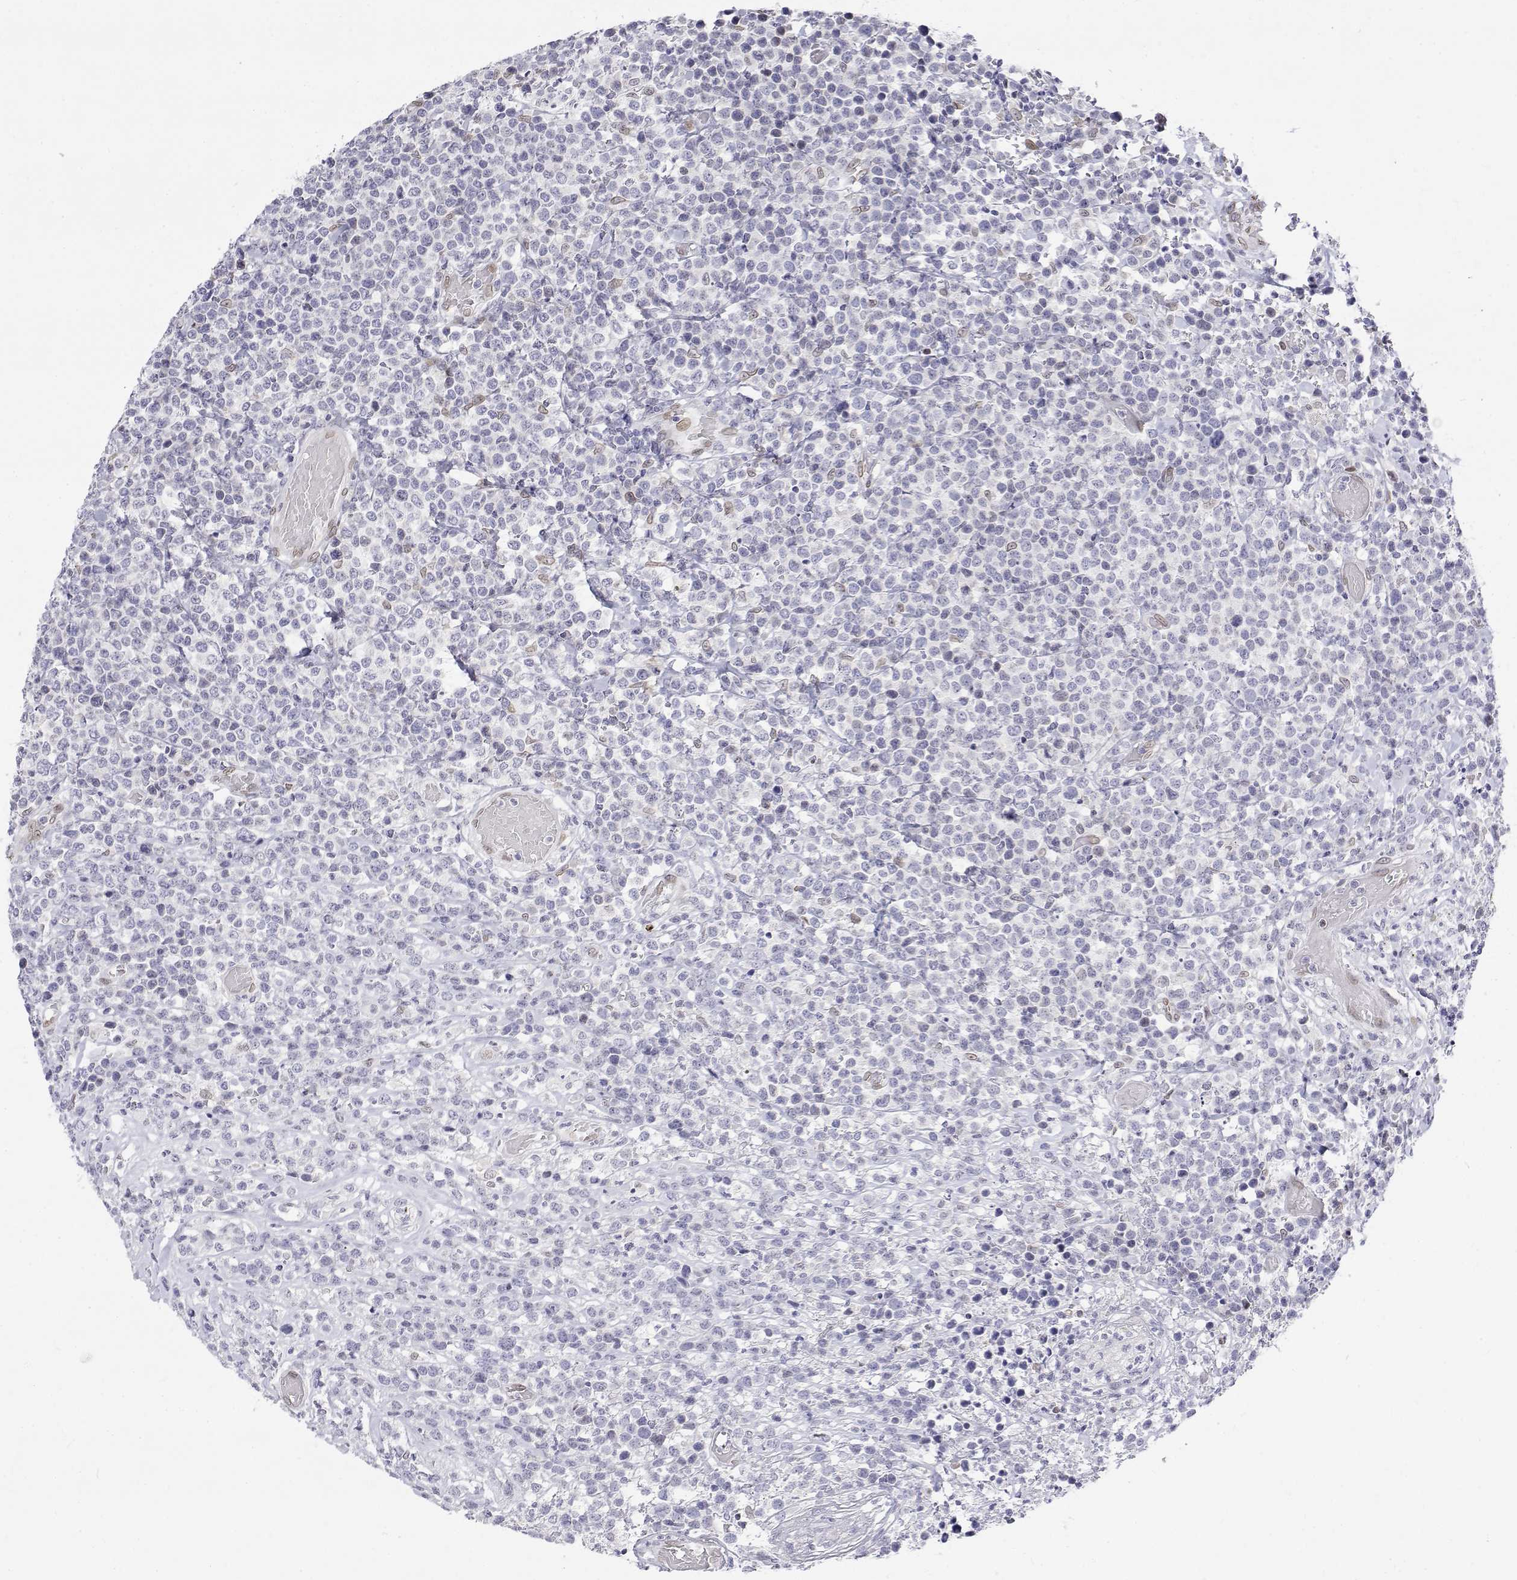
{"staining": {"intensity": "negative", "quantity": "none", "location": "none"}, "tissue": "lymphoma", "cell_type": "Tumor cells", "image_type": "cancer", "snomed": [{"axis": "morphology", "description": "Malignant lymphoma, non-Hodgkin's type, High grade"}, {"axis": "topography", "description": "Soft tissue"}], "caption": "Immunohistochemistry image of human high-grade malignant lymphoma, non-Hodgkin's type stained for a protein (brown), which displays no expression in tumor cells.", "gene": "ZNF532", "patient": {"sex": "female", "age": 56}}